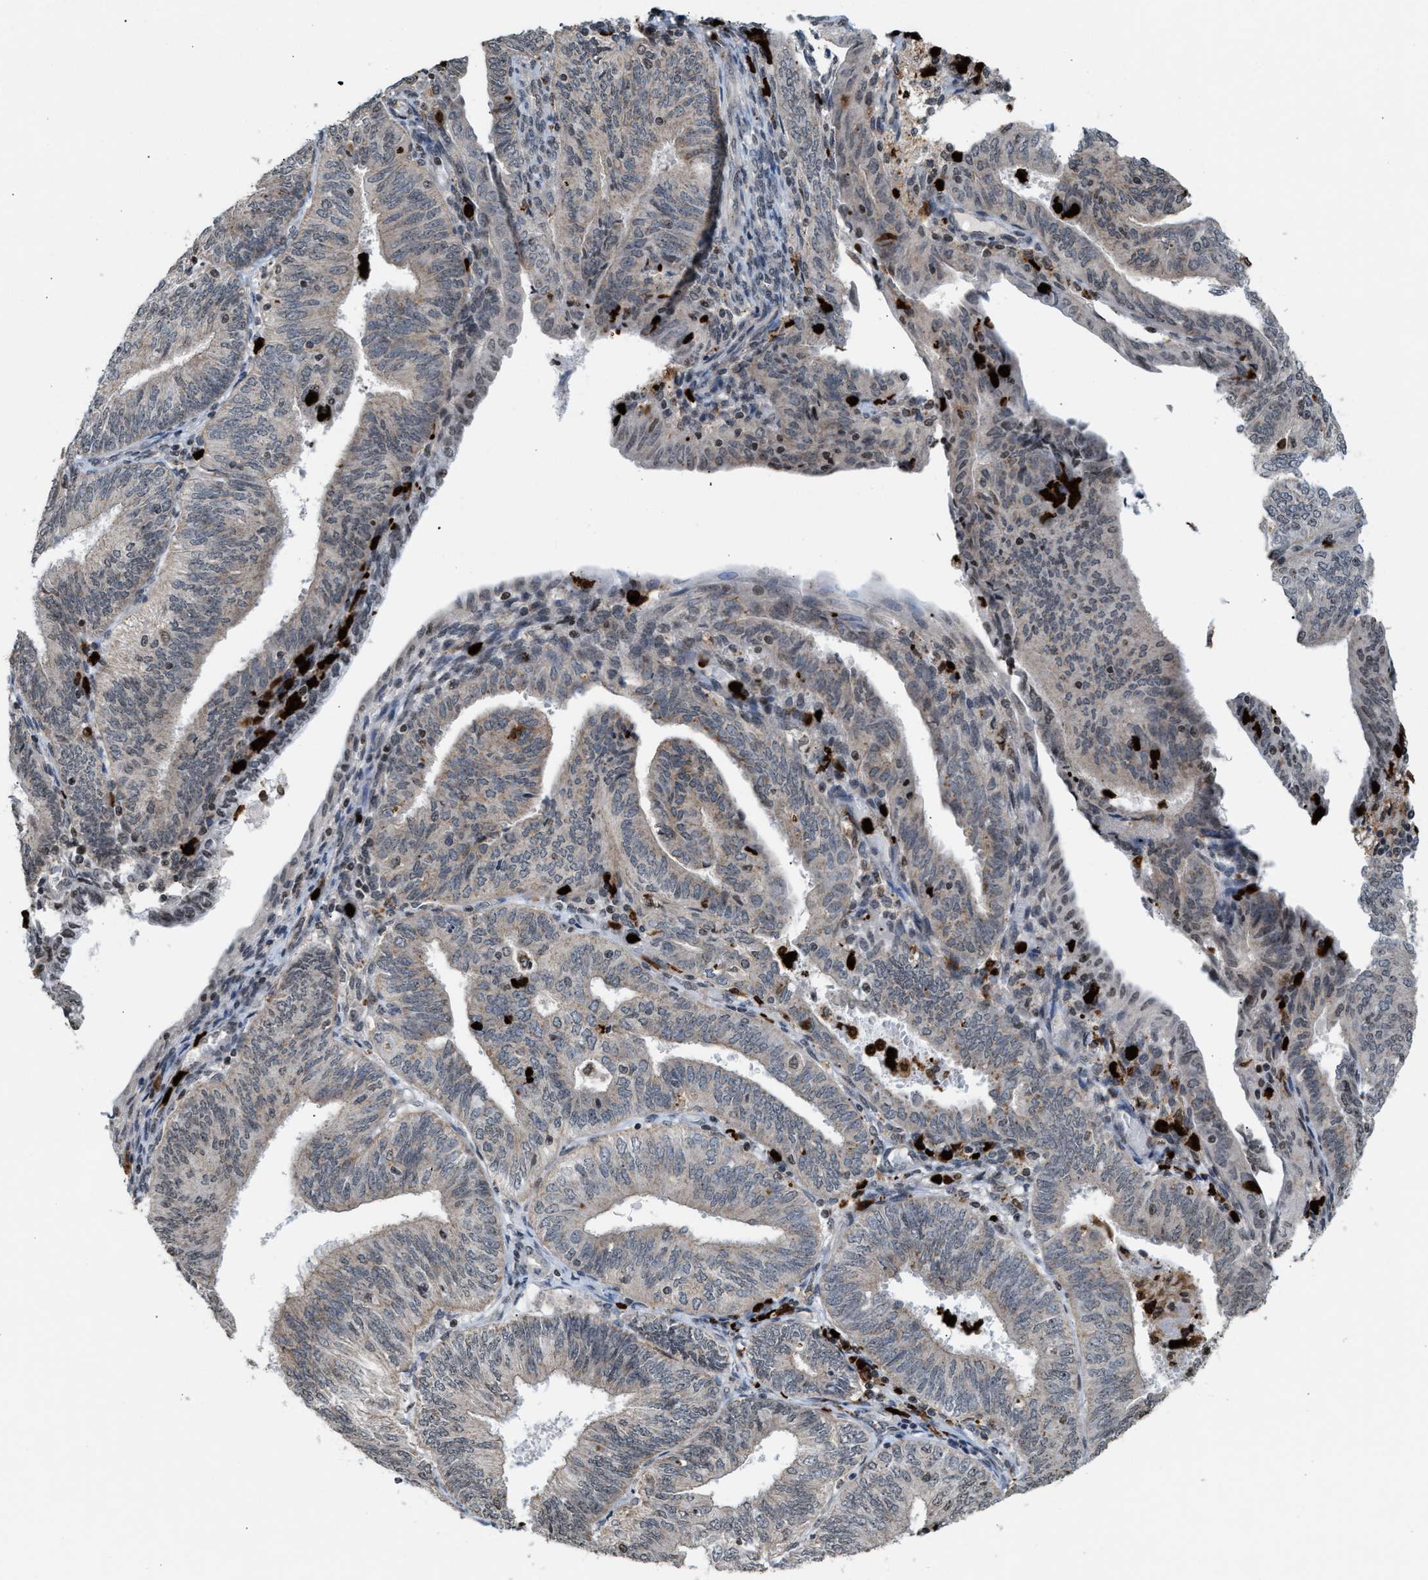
{"staining": {"intensity": "weak", "quantity": "<25%", "location": "cytoplasmic/membranous"}, "tissue": "endometrial cancer", "cell_type": "Tumor cells", "image_type": "cancer", "snomed": [{"axis": "morphology", "description": "Adenocarcinoma, NOS"}, {"axis": "topography", "description": "Endometrium"}], "caption": "The photomicrograph demonstrates no staining of tumor cells in endometrial cancer.", "gene": "PRUNE2", "patient": {"sex": "female", "age": 58}}